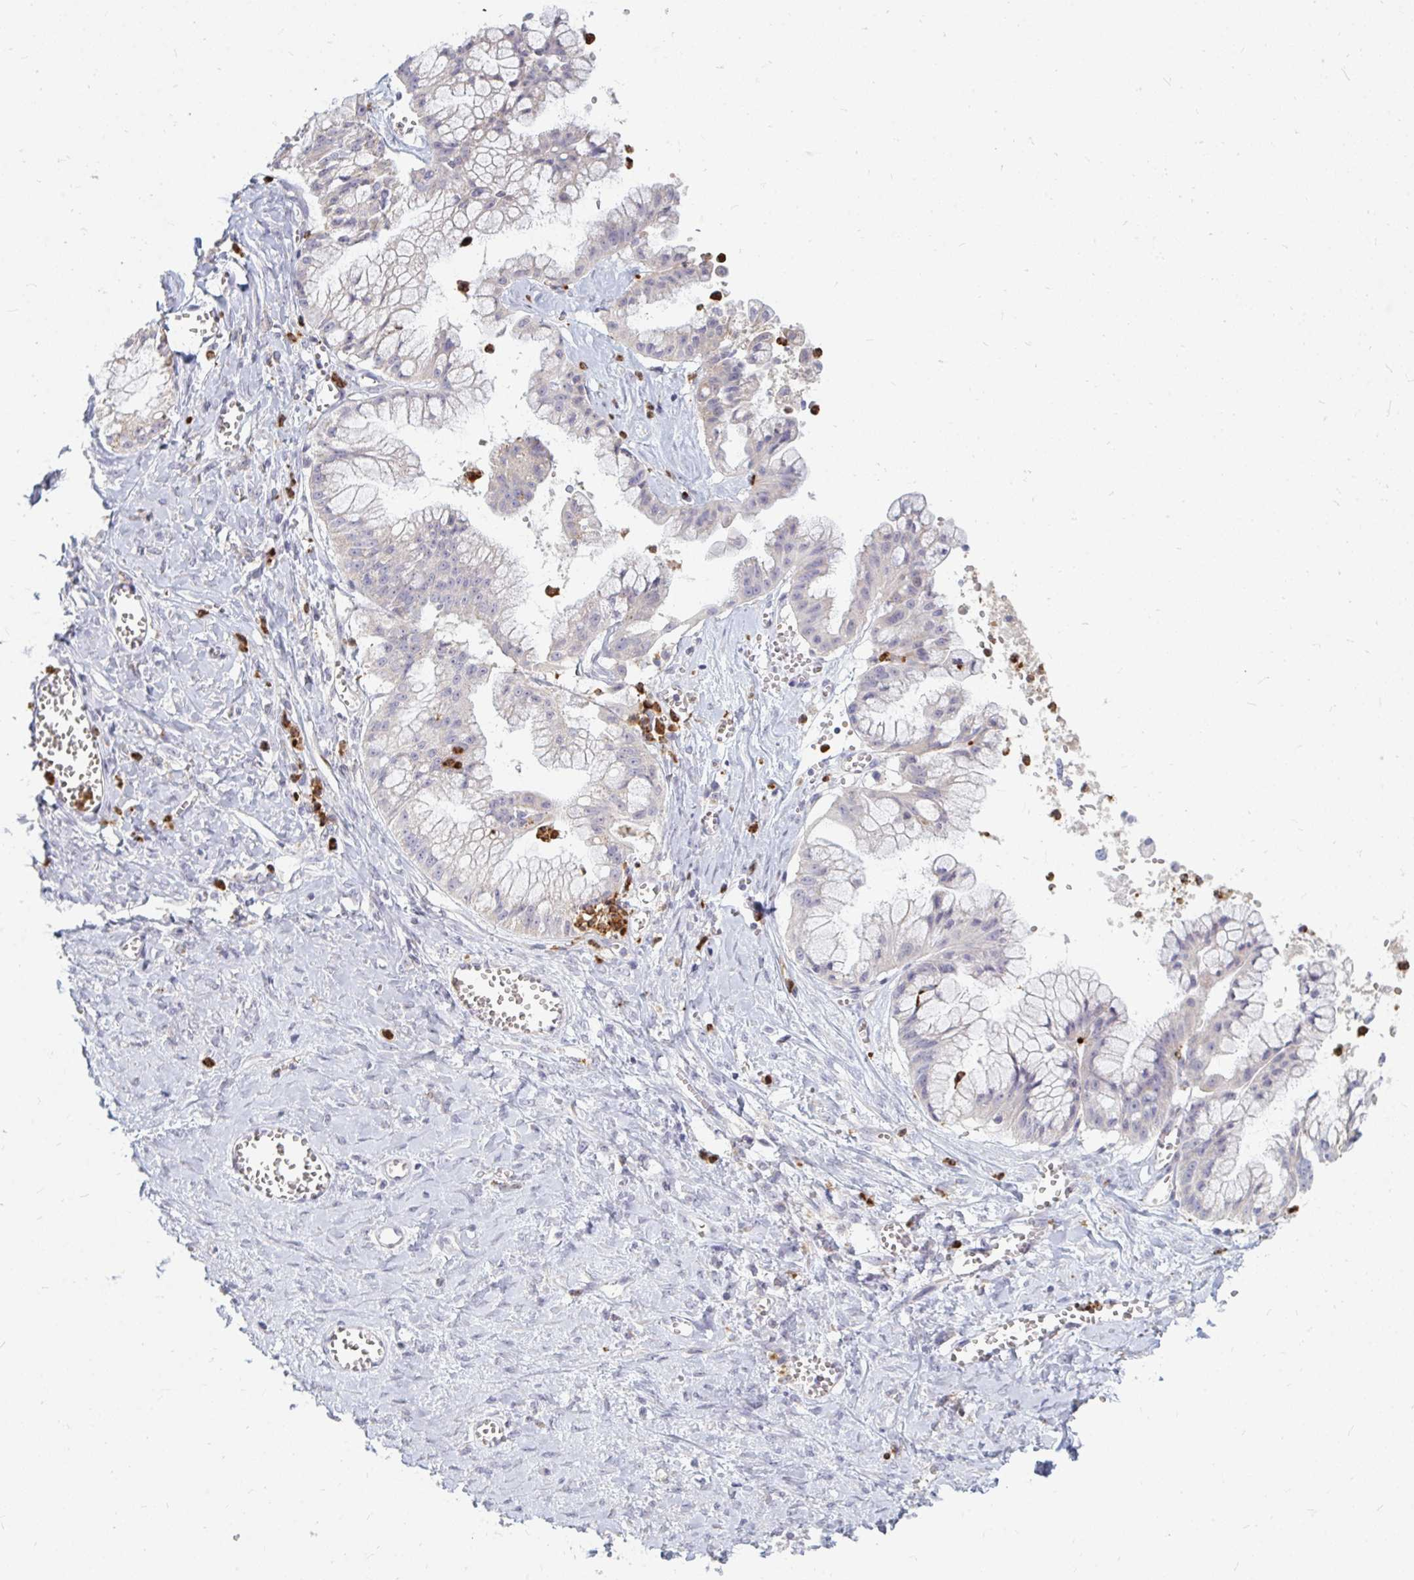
{"staining": {"intensity": "weak", "quantity": "<25%", "location": "cytoplasmic/membranous"}, "tissue": "ovarian cancer", "cell_type": "Tumor cells", "image_type": "cancer", "snomed": [{"axis": "morphology", "description": "Cystadenocarcinoma, mucinous, NOS"}, {"axis": "topography", "description": "Ovary"}], "caption": "Tumor cells show no significant protein staining in ovarian cancer (mucinous cystadenocarcinoma).", "gene": "RAB33A", "patient": {"sex": "female", "age": 70}}